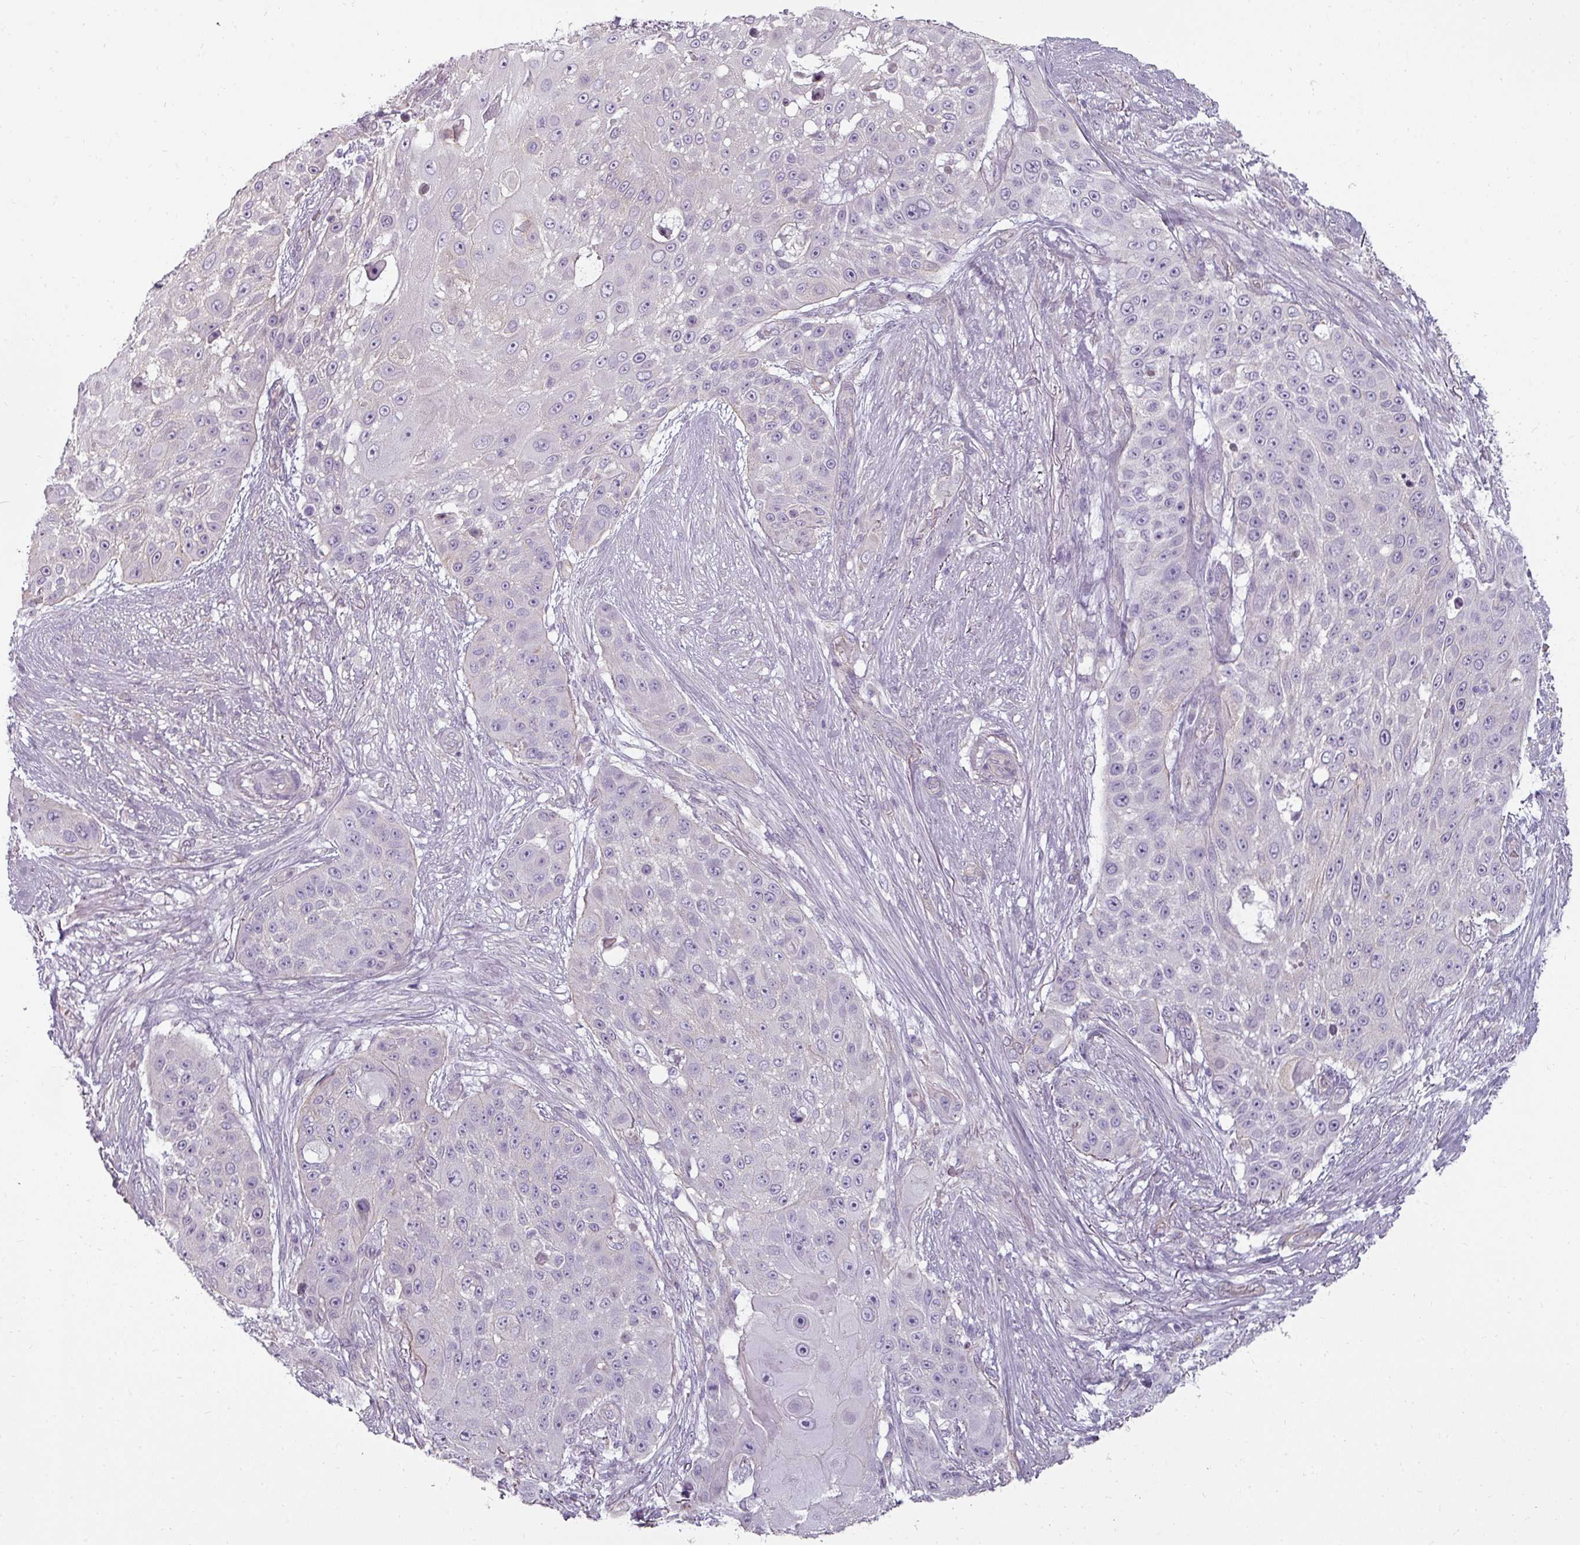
{"staining": {"intensity": "negative", "quantity": "none", "location": "none"}, "tissue": "skin cancer", "cell_type": "Tumor cells", "image_type": "cancer", "snomed": [{"axis": "morphology", "description": "Squamous cell carcinoma, NOS"}, {"axis": "topography", "description": "Skin"}], "caption": "Photomicrograph shows no protein staining in tumor cells of squamous cell carcinoma (skin) tissue.", "gene": "ASB1", "patient": {"sex": "female", "age": 86}}